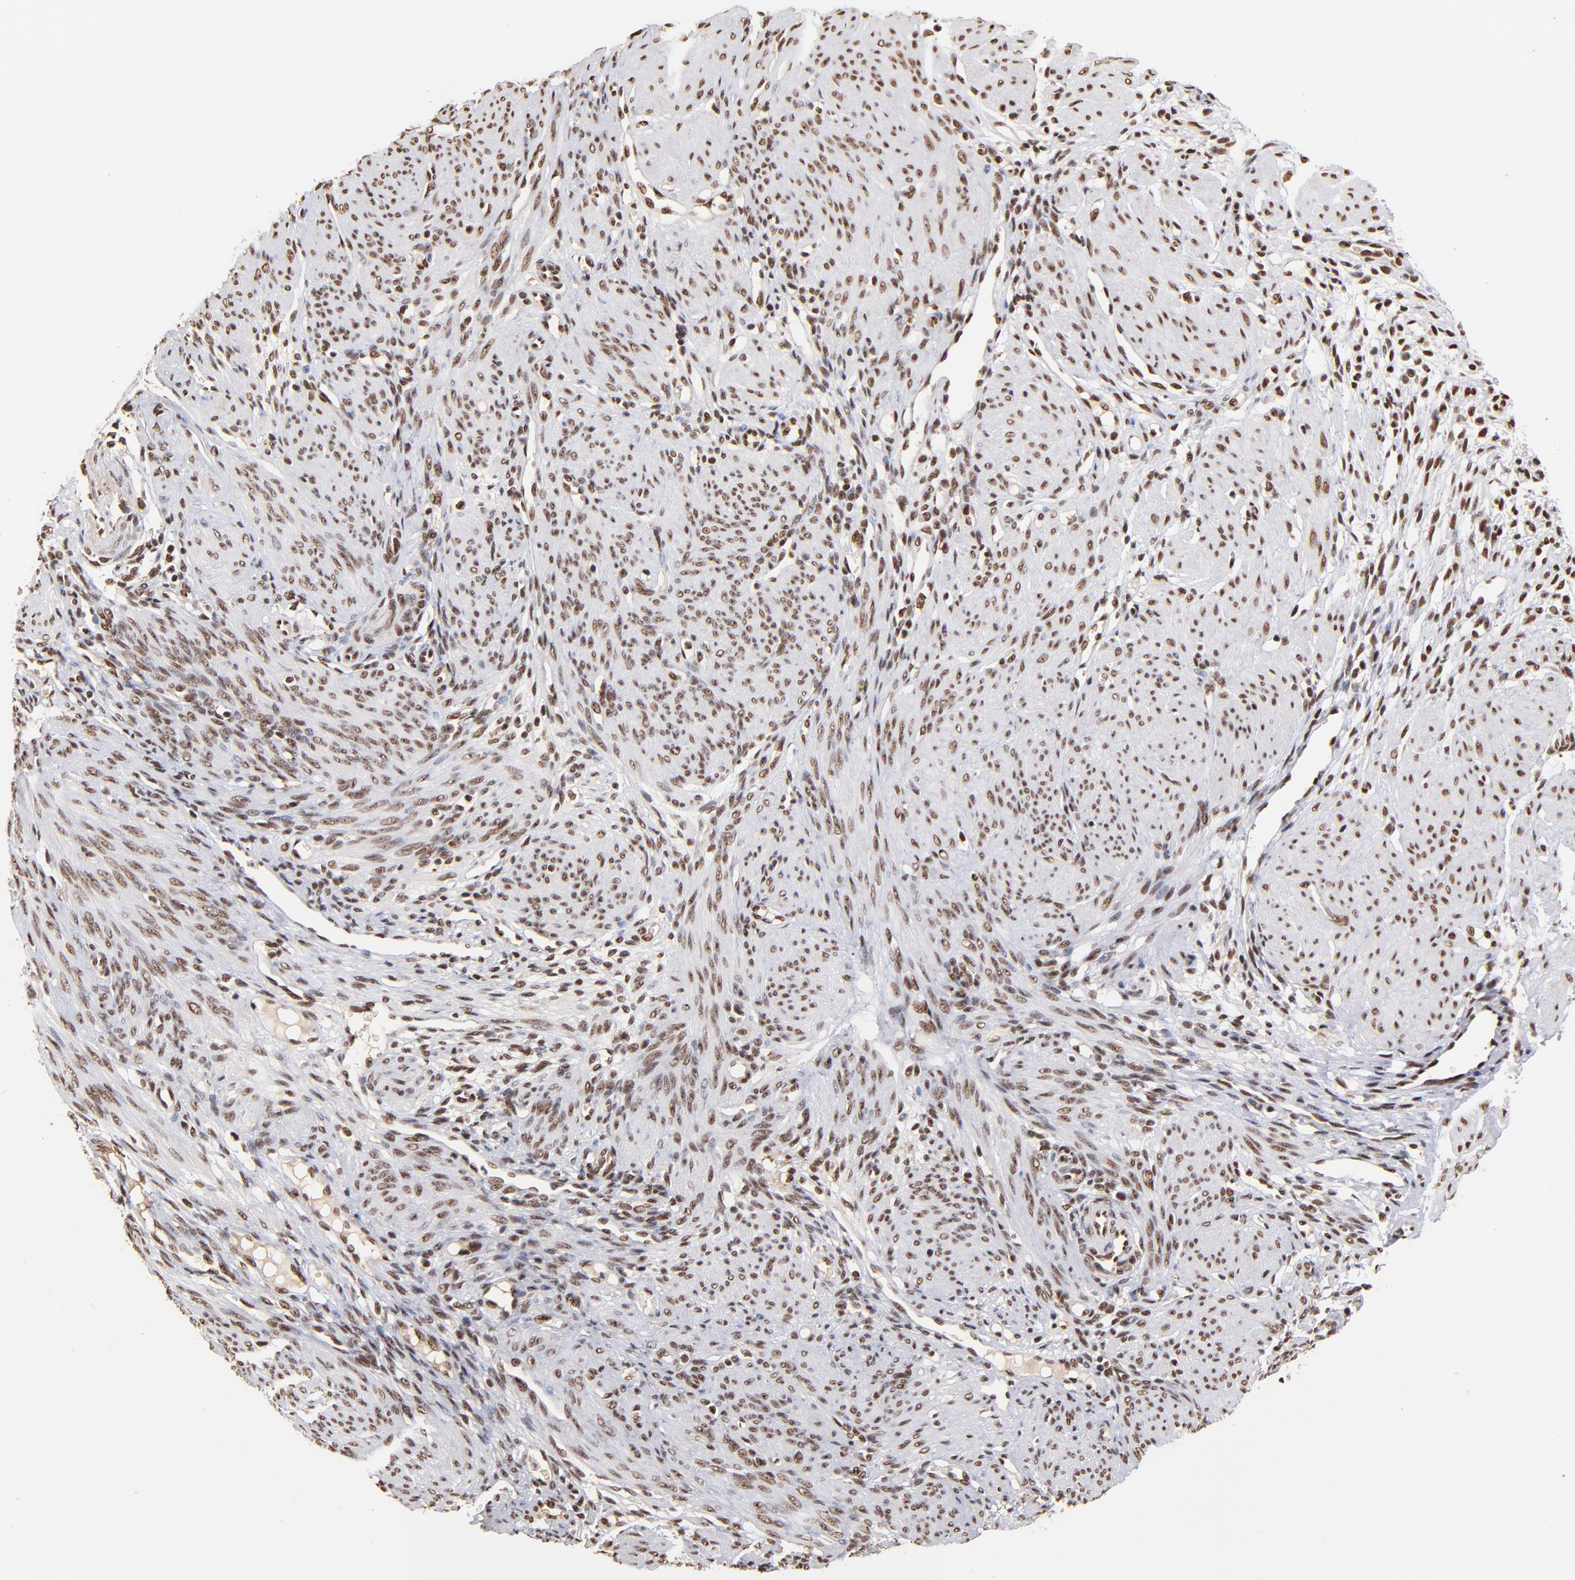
{"staining": {"intensity": "moderate", "quantity": ">75%", "location": "nuclear"}, "tissue": "endometrium", "cell_type": "Cells in endometrial stroma", "image_type": "normal", "snomed": [{"axis": "morphology", "description": "Normal tissue, NOS"}, {"axis": "topography", "description": "Endometrium"}], "caption": "Protein expression analysis of normal human endometrium reveals moderate nuclear positivity in about >75% of cells in endometrial stroma. The staining was performed using DAB (3,3'-diaminobenzidine), with brown indicating positive protein expression. Nuclei are stained blue with hematoxylin.", "gene": "ZNF146", "patient": {"sex": "female", "age": 72}}